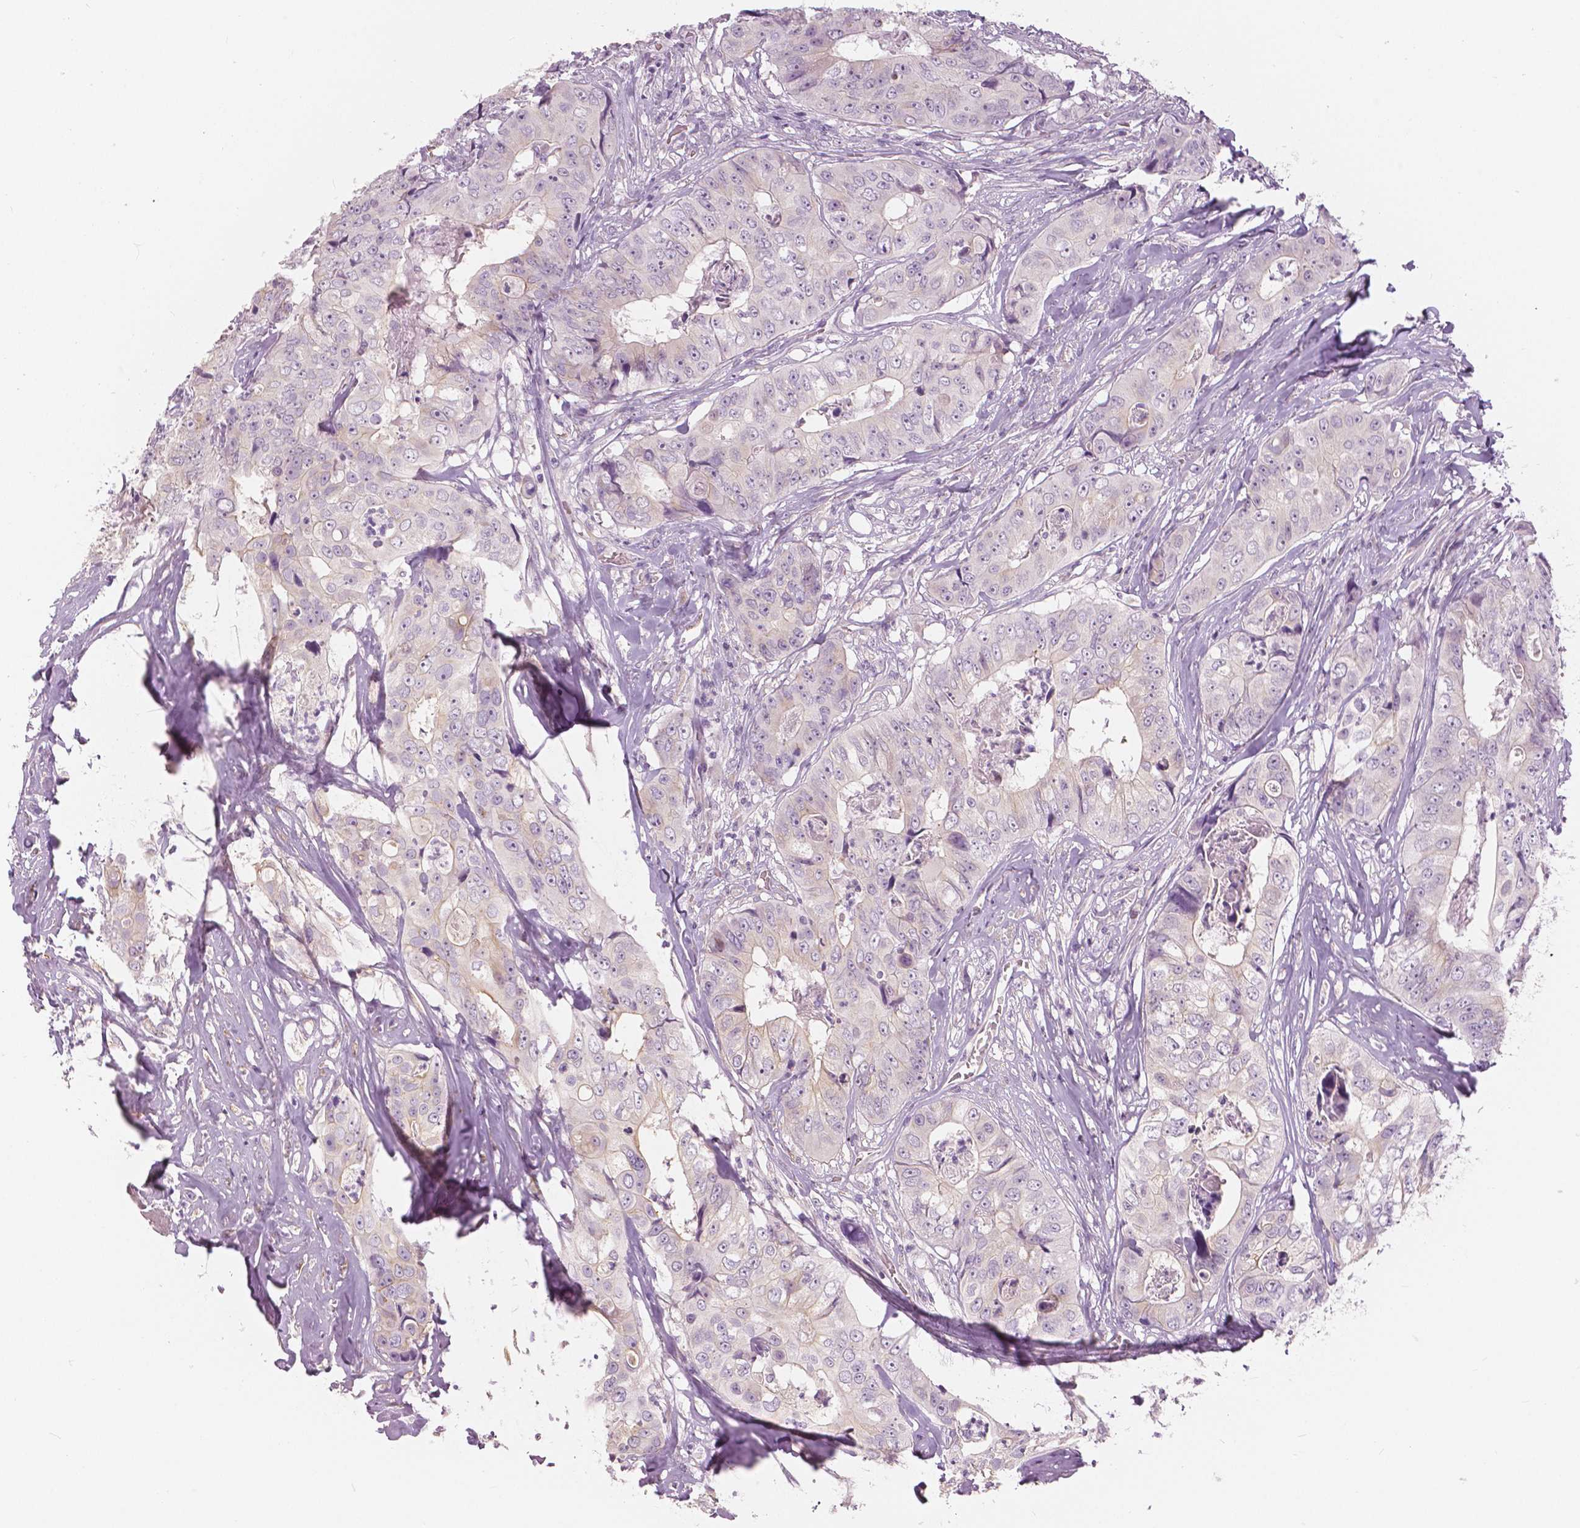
{"staining": {"intensity": "weak", "quantity": "<25%", "location": "cytoplasmic/membranous"}, "tissue": "colorectal cancer", "cell_type": "Tumor cells", "image_type": "cancer", "snomed": [{"axis": "morphology", "description": "Adenocarcinoma, NOS"}, {"axis": "topography", "description": "Rectum"}], "caption": "Tumor cells are negative for protein expression in human colorectal adenocarcinoma. The staining is performed using DAB brown chromogen with nuclei counter-stained in using hematoxylin.", "gene": "SLC24A1", "patient": {"sex": "female", "age": 62}}